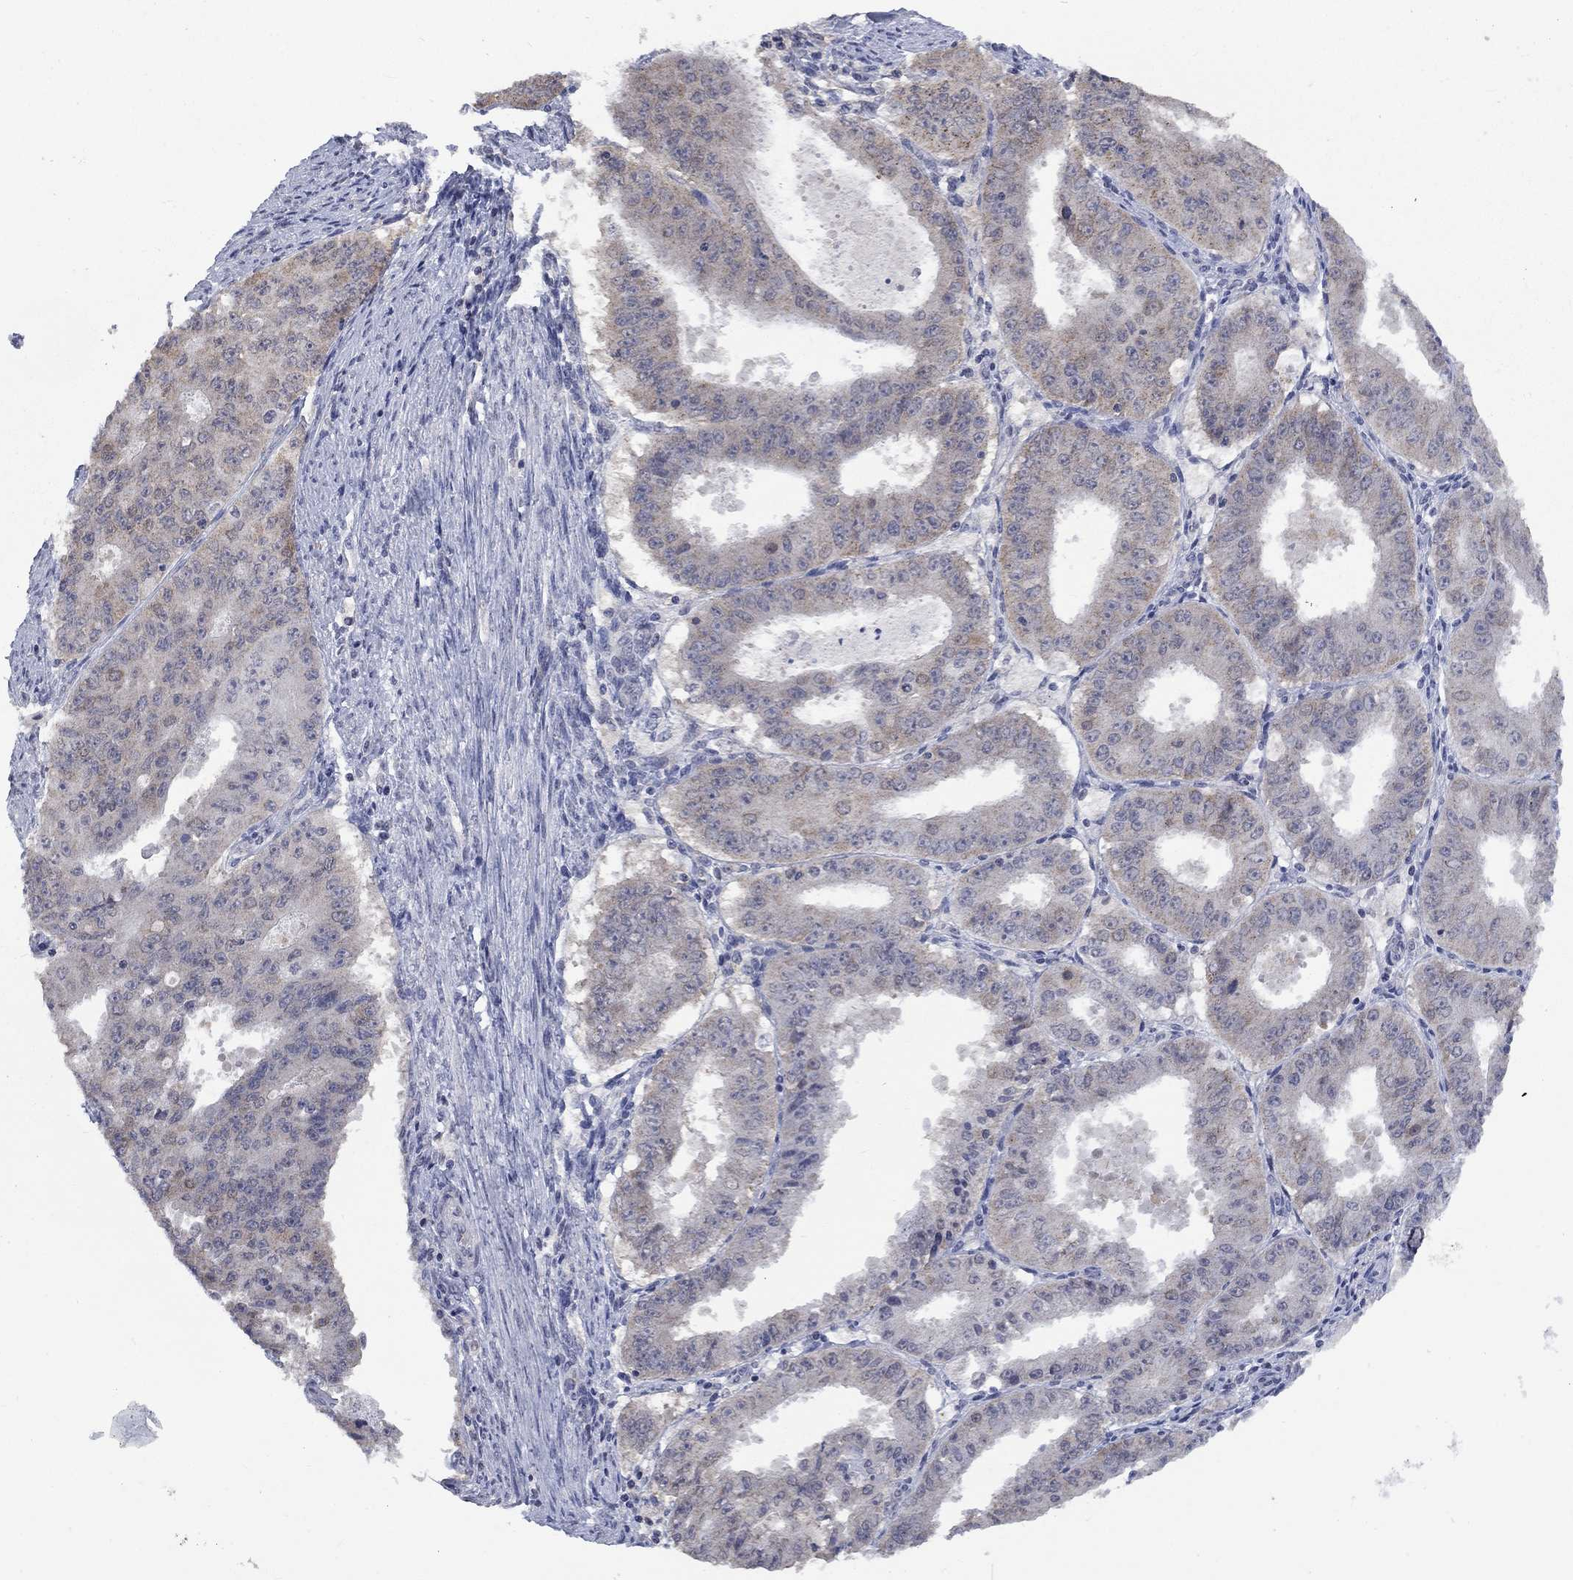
{"staining": {"intensity": "weak", "quantity": "<25%", "location": "cytoplasmic/membranous"}, "tissue": "ovarian cancer", "cell_type": "Tumor cells", "image_type": "cancer", "snomed": [{"axis": "morphology", "description": "Carcinoma, endometroid"}, {"axis": "topography", "description": "Ovary"}], "caption": "Tumor cells show no significant expression in ovarian endometroid carcinoma.", "gene": "SPATA33", "patient": {"sex": "female", "age": 42}}